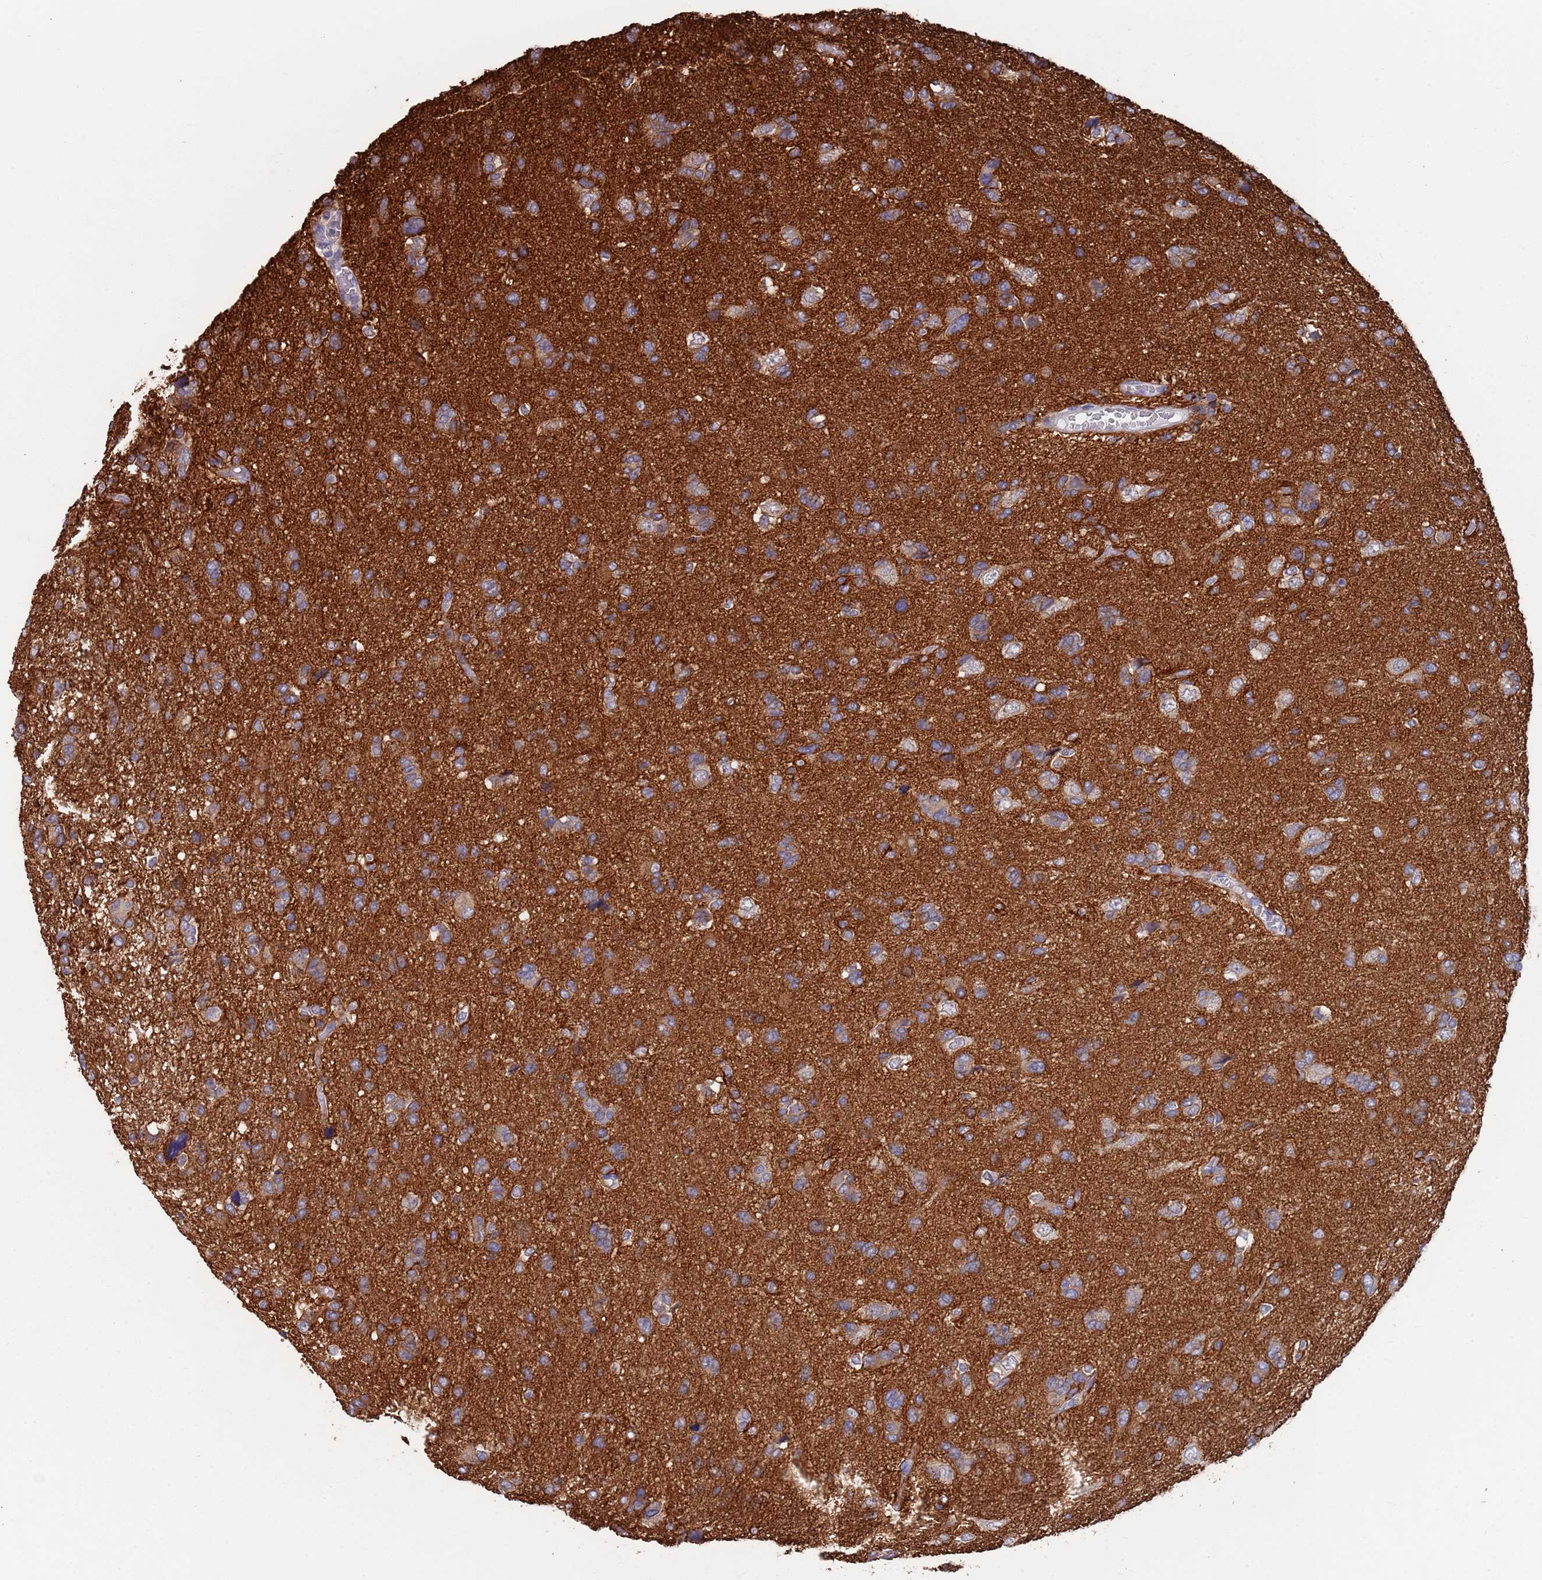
{"staining": {"intensity": "moderate", "quantity": "25%-75%", "location": "cytoplasmic/membranous"}, "tissue": "glioma", "cell_type": "Tumor cells", "image_type": "cancer", "snomed": [{"axis": "morphology", "description": "Glioma, malignant, High grade"}, {"axis": "topography", "description": "Brain"}], "caption": "High-magnification brightfield microscopy of malignant high-grade glioma stained with DAB (brown) and counterstained with hematoxylin (blue). tumor cells exhibit moderate cytoplasmic/membranous expression is identified in about25%-75% of cells.", "gene": "ANK2", "patient": {"sex": "female", "age": 59}}